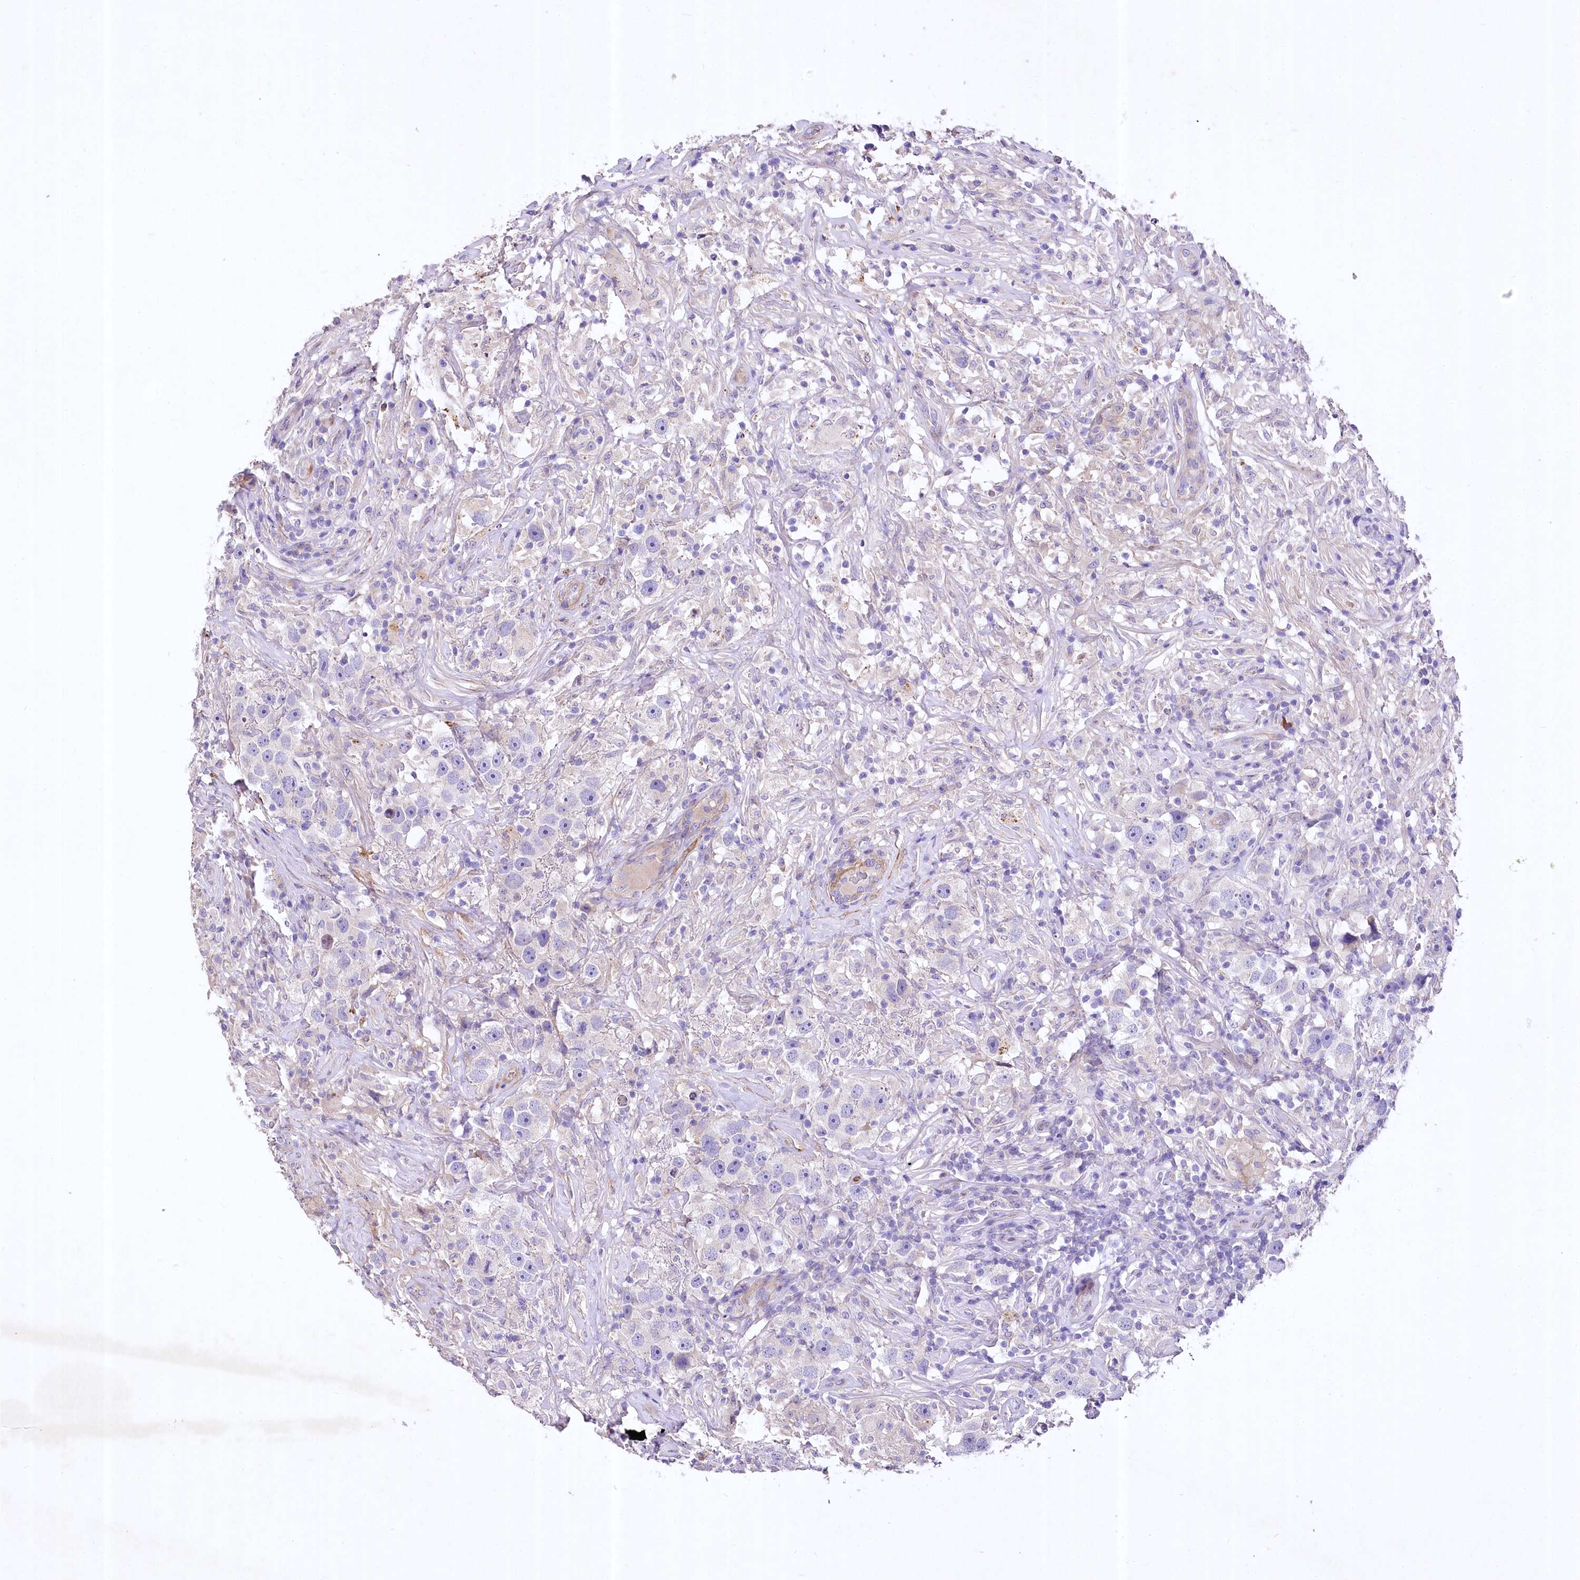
{"staining": {"intensity": "negative", "quantity": "none", "location": "none"}, "tissue": "testis cancer", "cell_type": "Tumor cells", "image_type": "cancer", "snomed": [{"axis": "morphology", "description": "Seminoma, NOS"}, {"axis": "topography", "description": "Testis"}], "caption": "Human seminoma (testis) stained for a protein using immunohistochemistry exhibits no positivity in tumor cells.", "gene": "RDH16", "patient": {"sex": "male", "age": 49}}